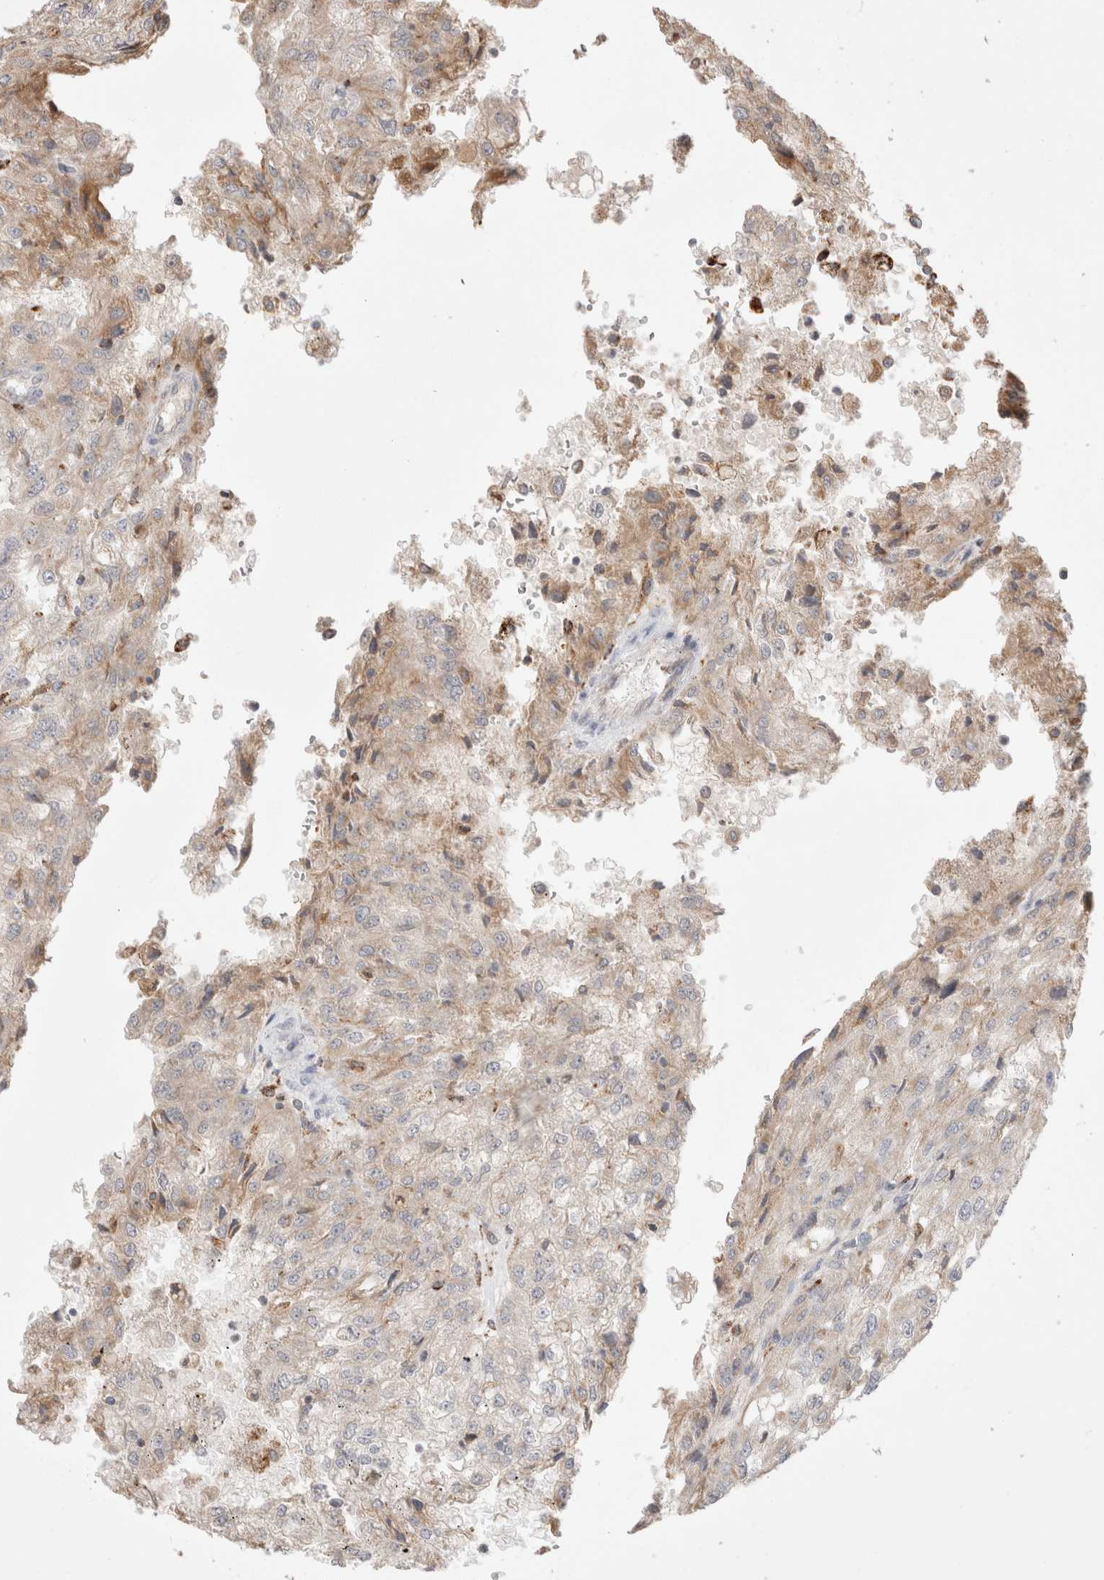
{"staining": {"intensity": "weak", "quantity": "25%-75%", "location": "cytoplasmic/membranous"}, "tissue": "renal cancer", "cell_type": "Tumor cells", "image_type": "cancer", "snomed": [{"axis": "morphology", "description": "Adenocarcinoma, NOS"}, {"axis": "topography", "description": "Kidney"}], "caption": "Tumor cells demonstrate weak cytoplasmic/membranous staining in approximately 25%-75% of cells in renal cancer (adenocarcinoma). The staining is performed using DAB (3,3'-diaminobenzidine) brown chromogen to label protein expression. The nuclei are counter-stained blue using hematoxylin.", "gene": "HROB", "patient": {"sex": "female", "age": 54}}